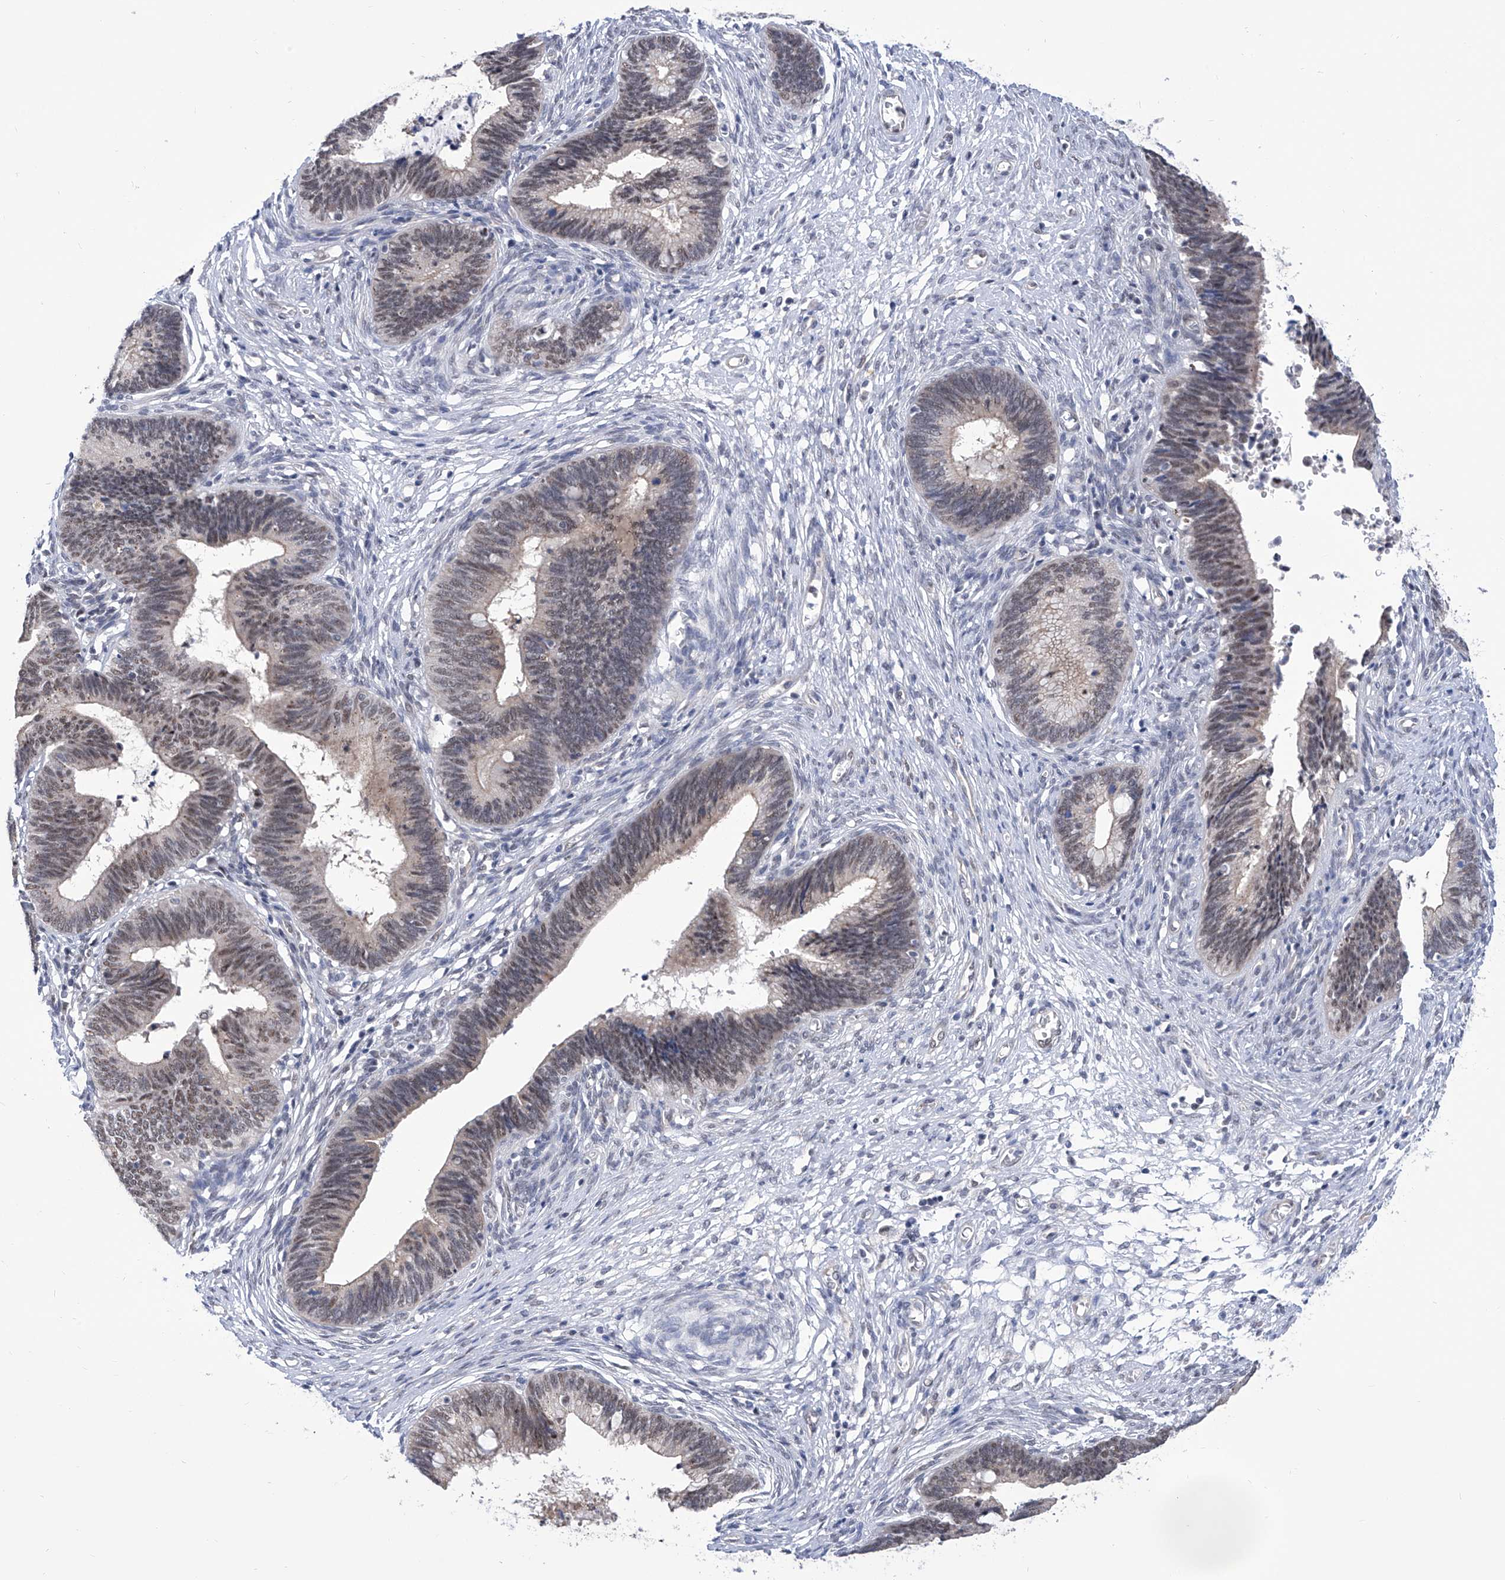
{"staining": {"intensity": "weak", "quantity": "25%-75%", "location": "nuclear"}, "tissue": "cervical cancer", "cell_type": "Tumor cells", "image_type": "cancer", "snomed": [{"axis": "morphology", "description": "Adenocarcinoma, NOS"}, {"axis": "topography", "description": "Cervix"}], "caption": "The photomicrograph reveals immunohistochemical staining of cervical adenocarcinoma. There is weak nuclear expression is seen in about 25%-75% of tumor cells.", "gene": "SART1", "patient": {"sex": "female", "age": 44}}